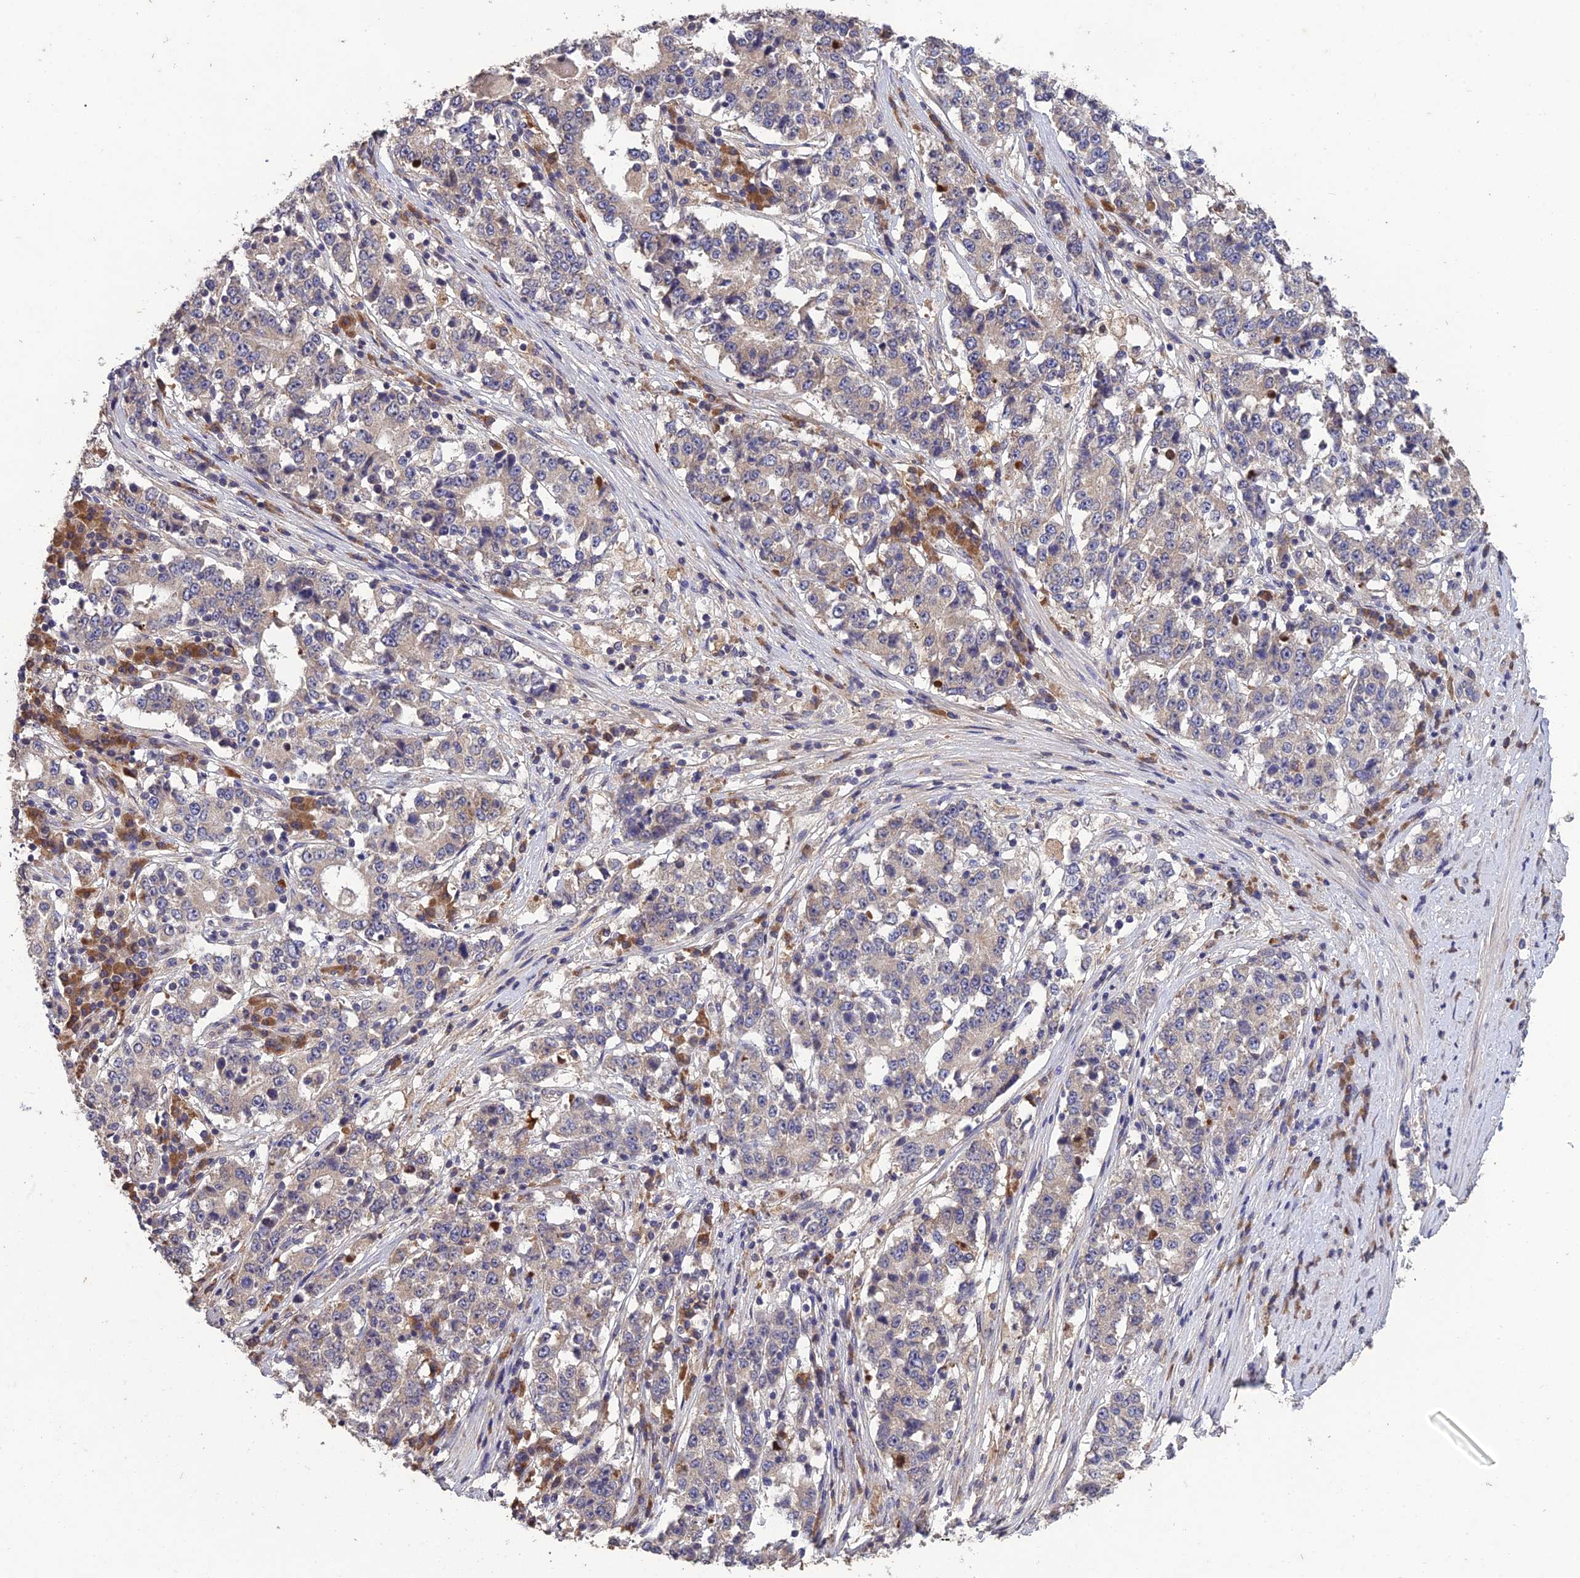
{"staining": {"intensity": "negative", "quantity": "none", "location": "none"}, "tissue": "stomach cancer", "cell_type": "Tumor cells", "image_type": "cancer", "snomed": [{"axis": "morphology", "description": "Adenocarcinoma, NOS"}, {"axis": "topography", "description": "Stomach"}], "caption": "High power microscopy micrograph of an immunohistochemistry (IHC) image of stomach cancer, revealing no significant expression in tumor cells.", "gene": "SLC39A13", "patient": {"sex": "male", "age": 59}}